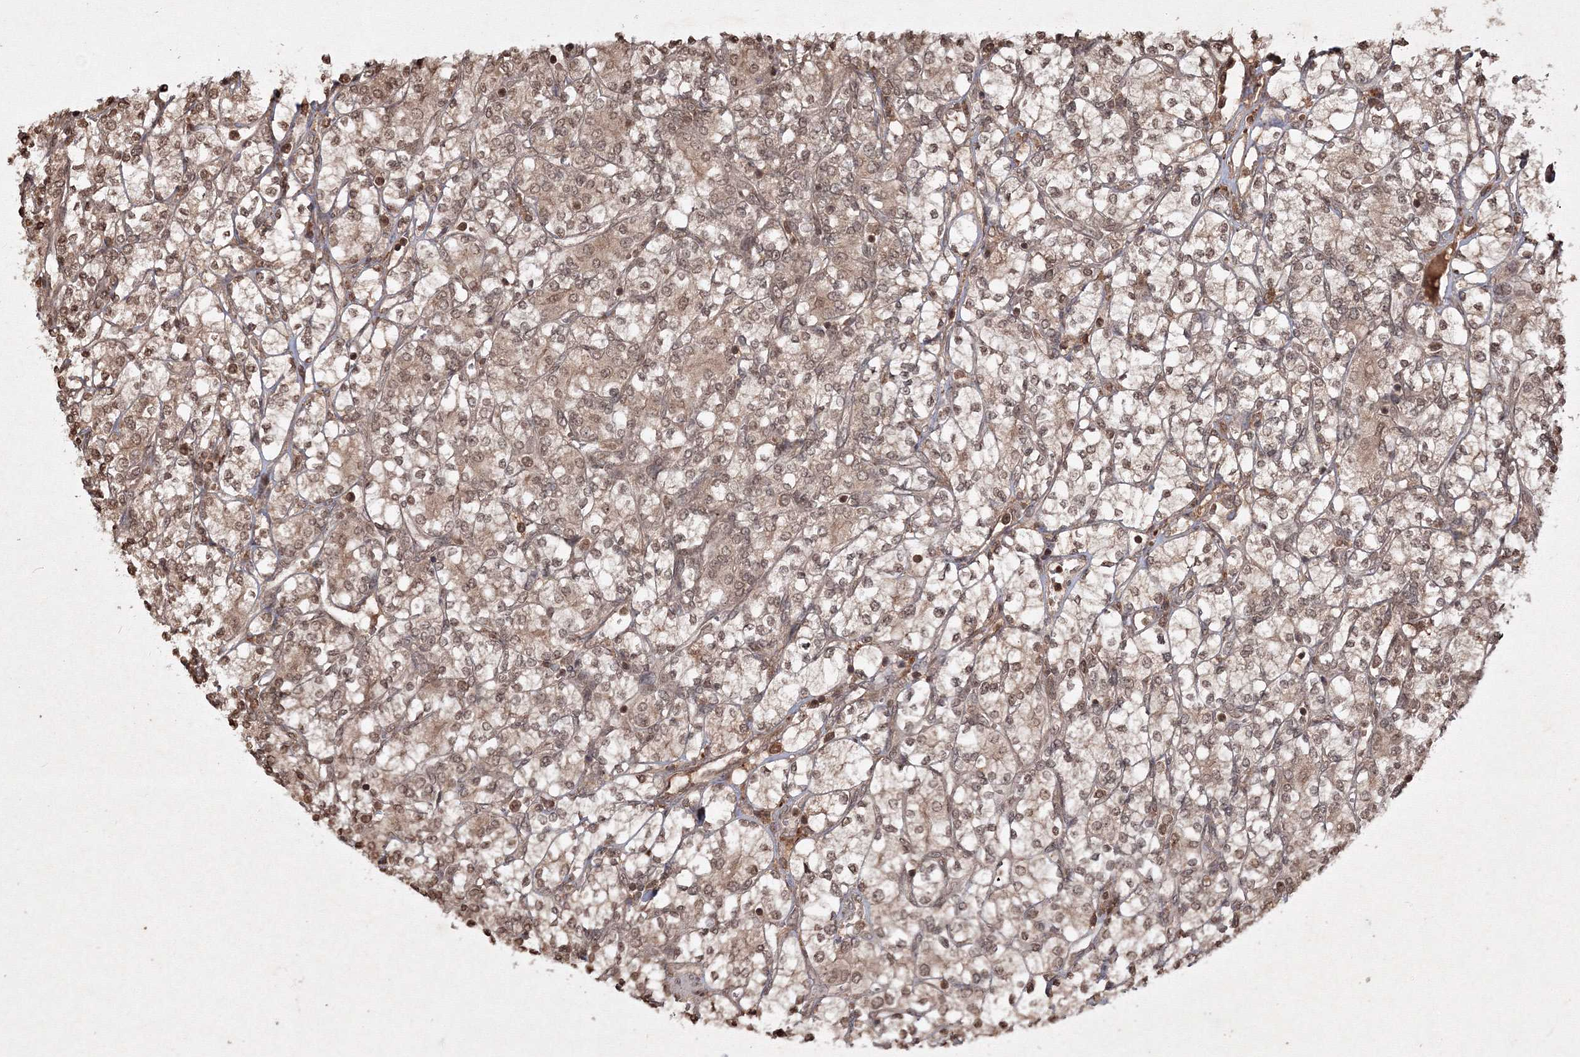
{"staining": {"intensity": "moderate", "quantity": ">75%", "location": "cytoplasmic/membranous,nuclear"}, "tissue": "renal cancer", "cell_type": "Tumor cells", "image_type": "cancer", "snomed": [{"axis": "morphology", "description": "Adenocarcinoma, NOS"}, {"axis": "topography", "description": "Kidney"}], "caption": "An immunohistochemistry image of tumor tissue is shown. Protein staining in brown highlights moderate cytoplasmic/membranous and nuclear positivity in renal cancer within tumor cells.", "gene": "PEX13", "patient": {"sex": "male", "age": 77}}